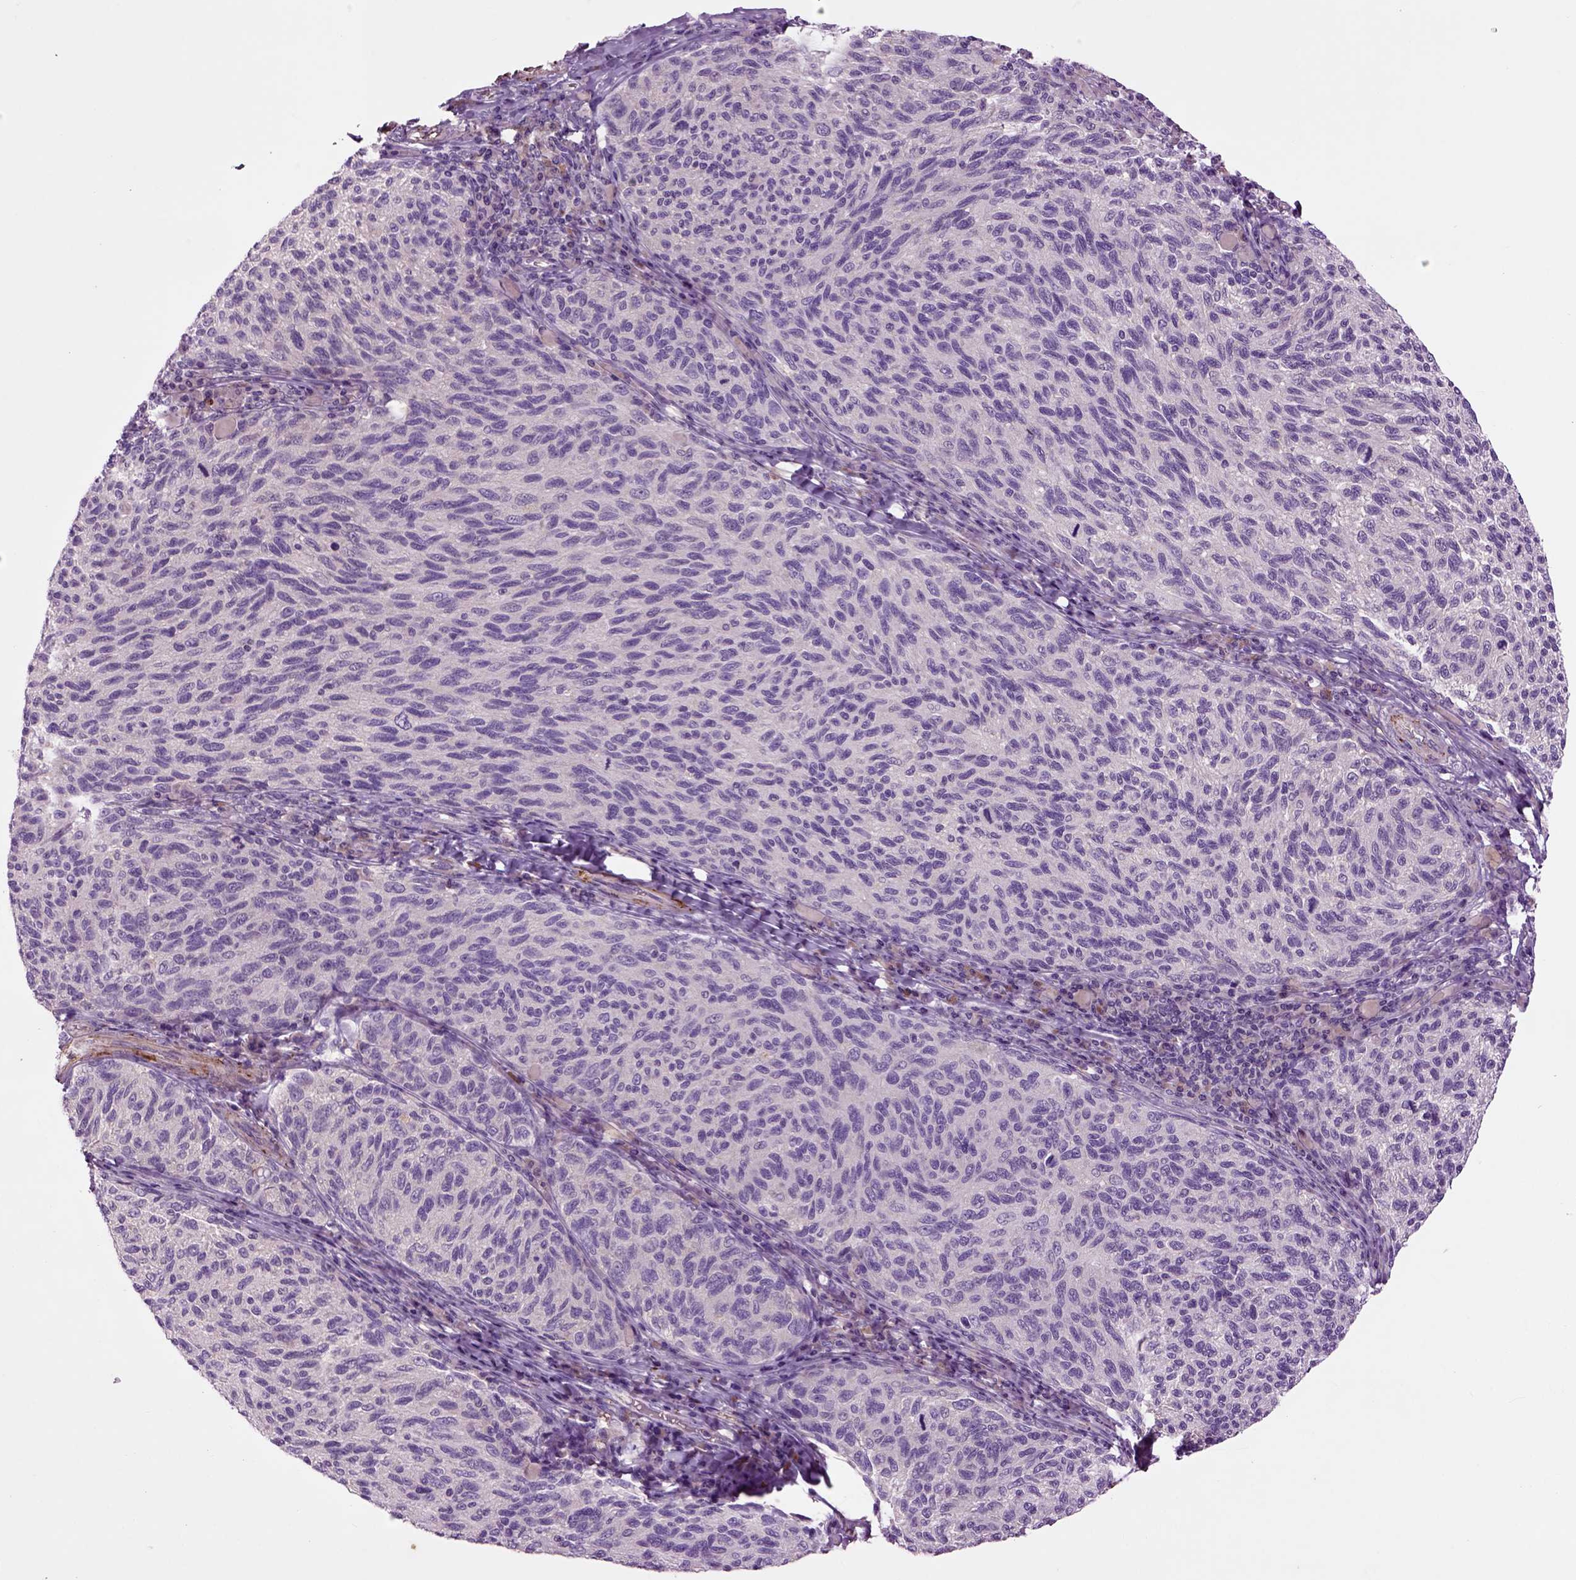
{"staining": {"intensity": "negative", "quantity": "none", "location": "none"}, "tissue": "melanoma", "cell_type": "Tumor cells", "image_type": "cancer", "snomed": [{"axis": "morphology", "description": "Malignant melanoma, NOS"}, {"axis": "topography", "description": "Skin"}], "caption": "Immunohistochemical staining of melanoma shows no significant expression in tumor cells.", "gene": "SPON1", "patient": {"sex": "female", "age": 73}}